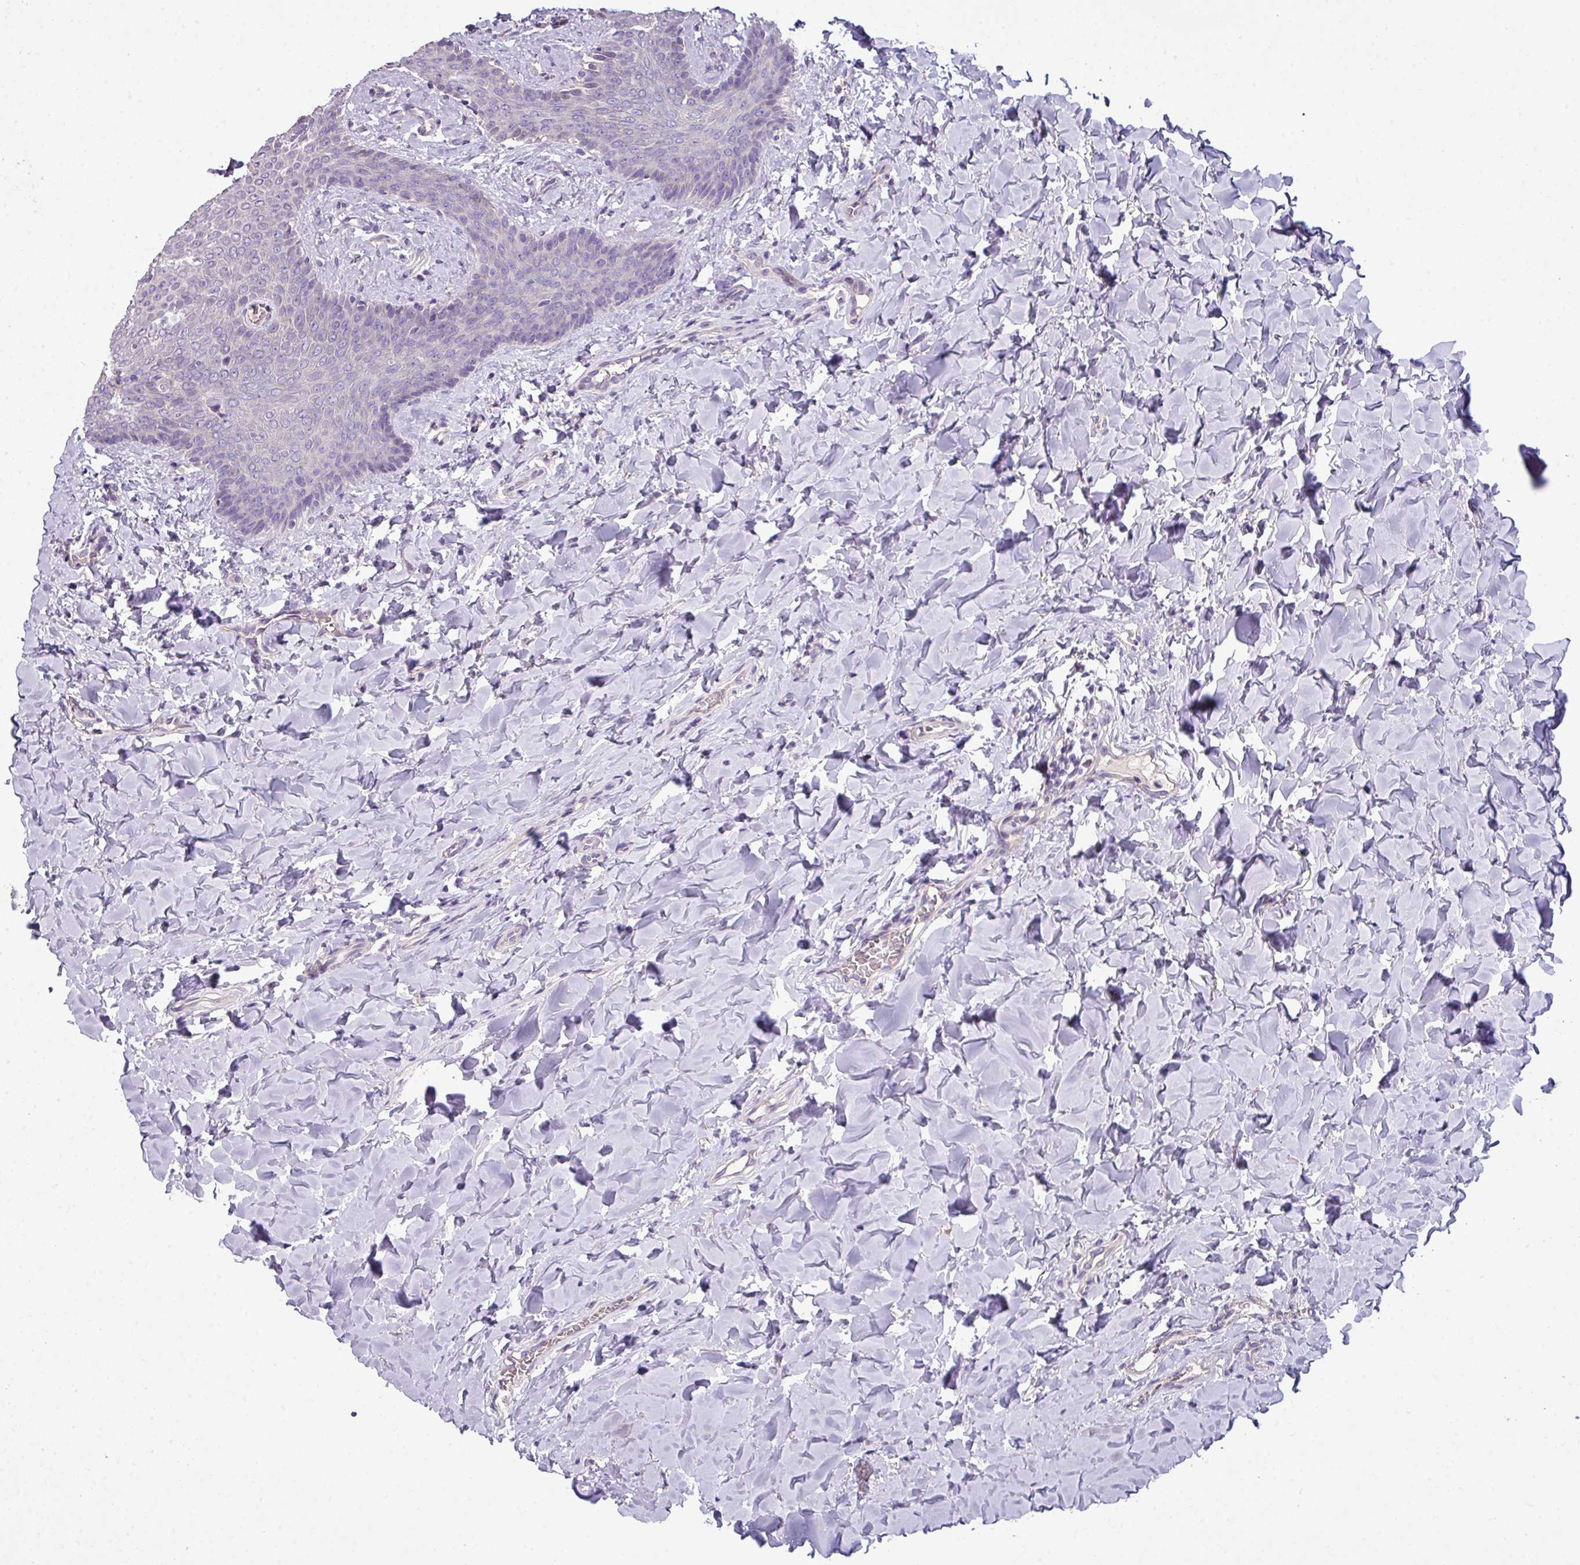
{"staining": {"intensity": "negative", "quantity": "none", "location": "none"}, "tissue": "breast cancer", "cell_type": "Tumor cells", "image_type": "cancer", "snomed": [{"axis": "morphology", "description": "Duct carcinoma"}, {"axis": "topography", "description": "Breast"}], "caption": "DAB immunohistochemical staining of human breast cancer (invasive ductal carcinoma) shows no significant staining in tumor cells.", "gene": "LRRC9", "patient": {"sex": "female", "age": 40}}